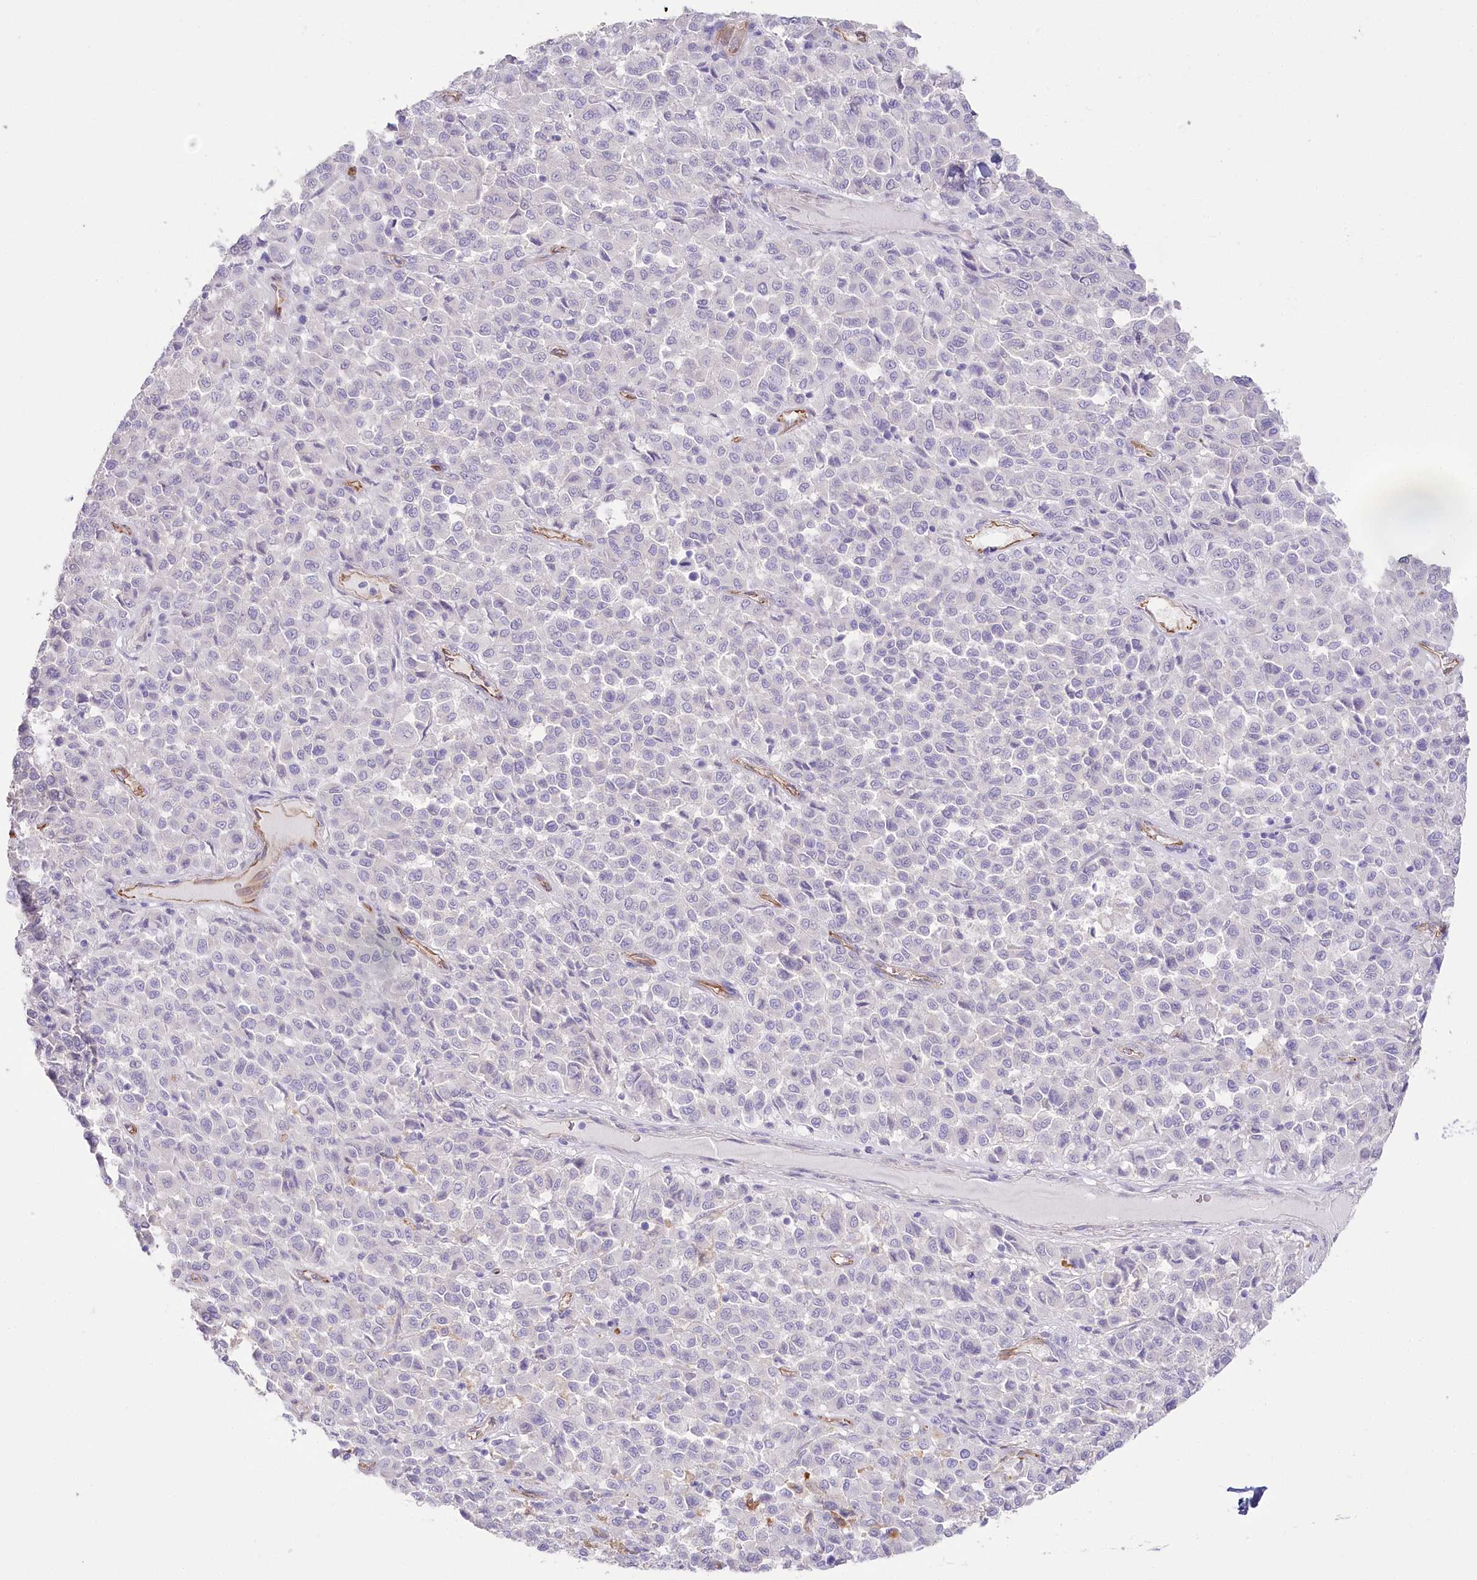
{"staining": {"intensity": "negative", "quantity": "none", "location": "none"}, "tissue": "melanoma", "cell_type": "Tumor cells", "image_type": "cancer", "snomed": [{"axis": "morphology", "description": "Malignant melanoma, Metastatic site"}, {"axis": "topography", "description": "Pancreas"}], "caption": "Immunohistochemistry photomicrograph of neoplastic tissue: malignant melanoma (metastatic site) stained with DAB displays no significant protein staining in tumor cells.", "gene": "SLC39A10", "patient": {"sex": "female", "age": 30}}